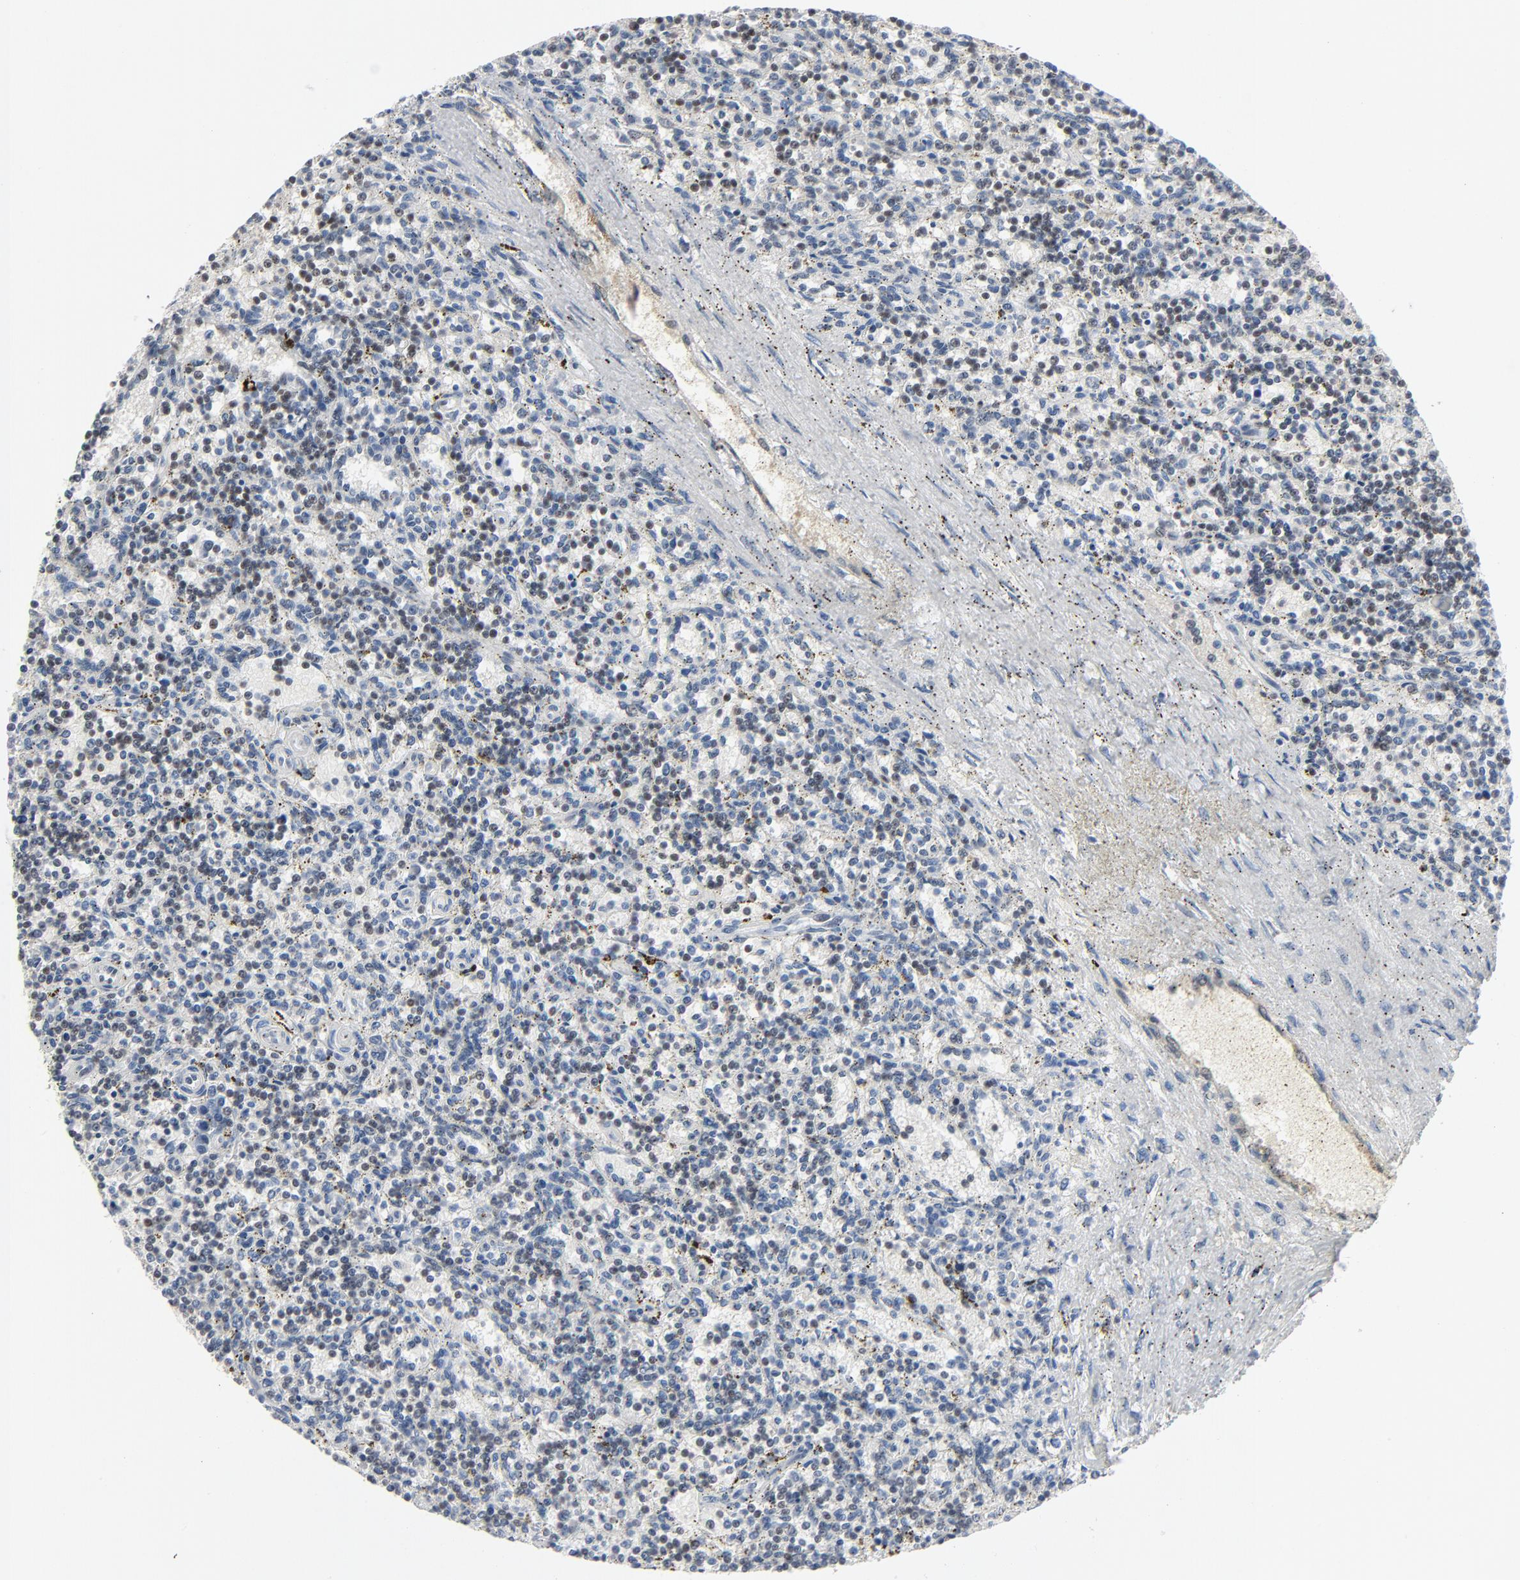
{"staining": {"intensity": "negative", "quantity": "none", "location": "none"}, "tissue": "lymphoma", "cell_type": "Tumor cells", "image_type": "cancer", "snomed": [{"axis": "morphology", "description": "Malignant lymphoma, non-Hodgkin's type, Low grade"}, {"axis": "topography", "description": "Spleen"}], "caption": "A histopathology image of low-grade malignant lymphoma, non-Hodgkin's type stained for a protein displays no brown staining in tumor cells.", "gene": "FOXP1", "patient": {"sex": "male", "age": 73}}